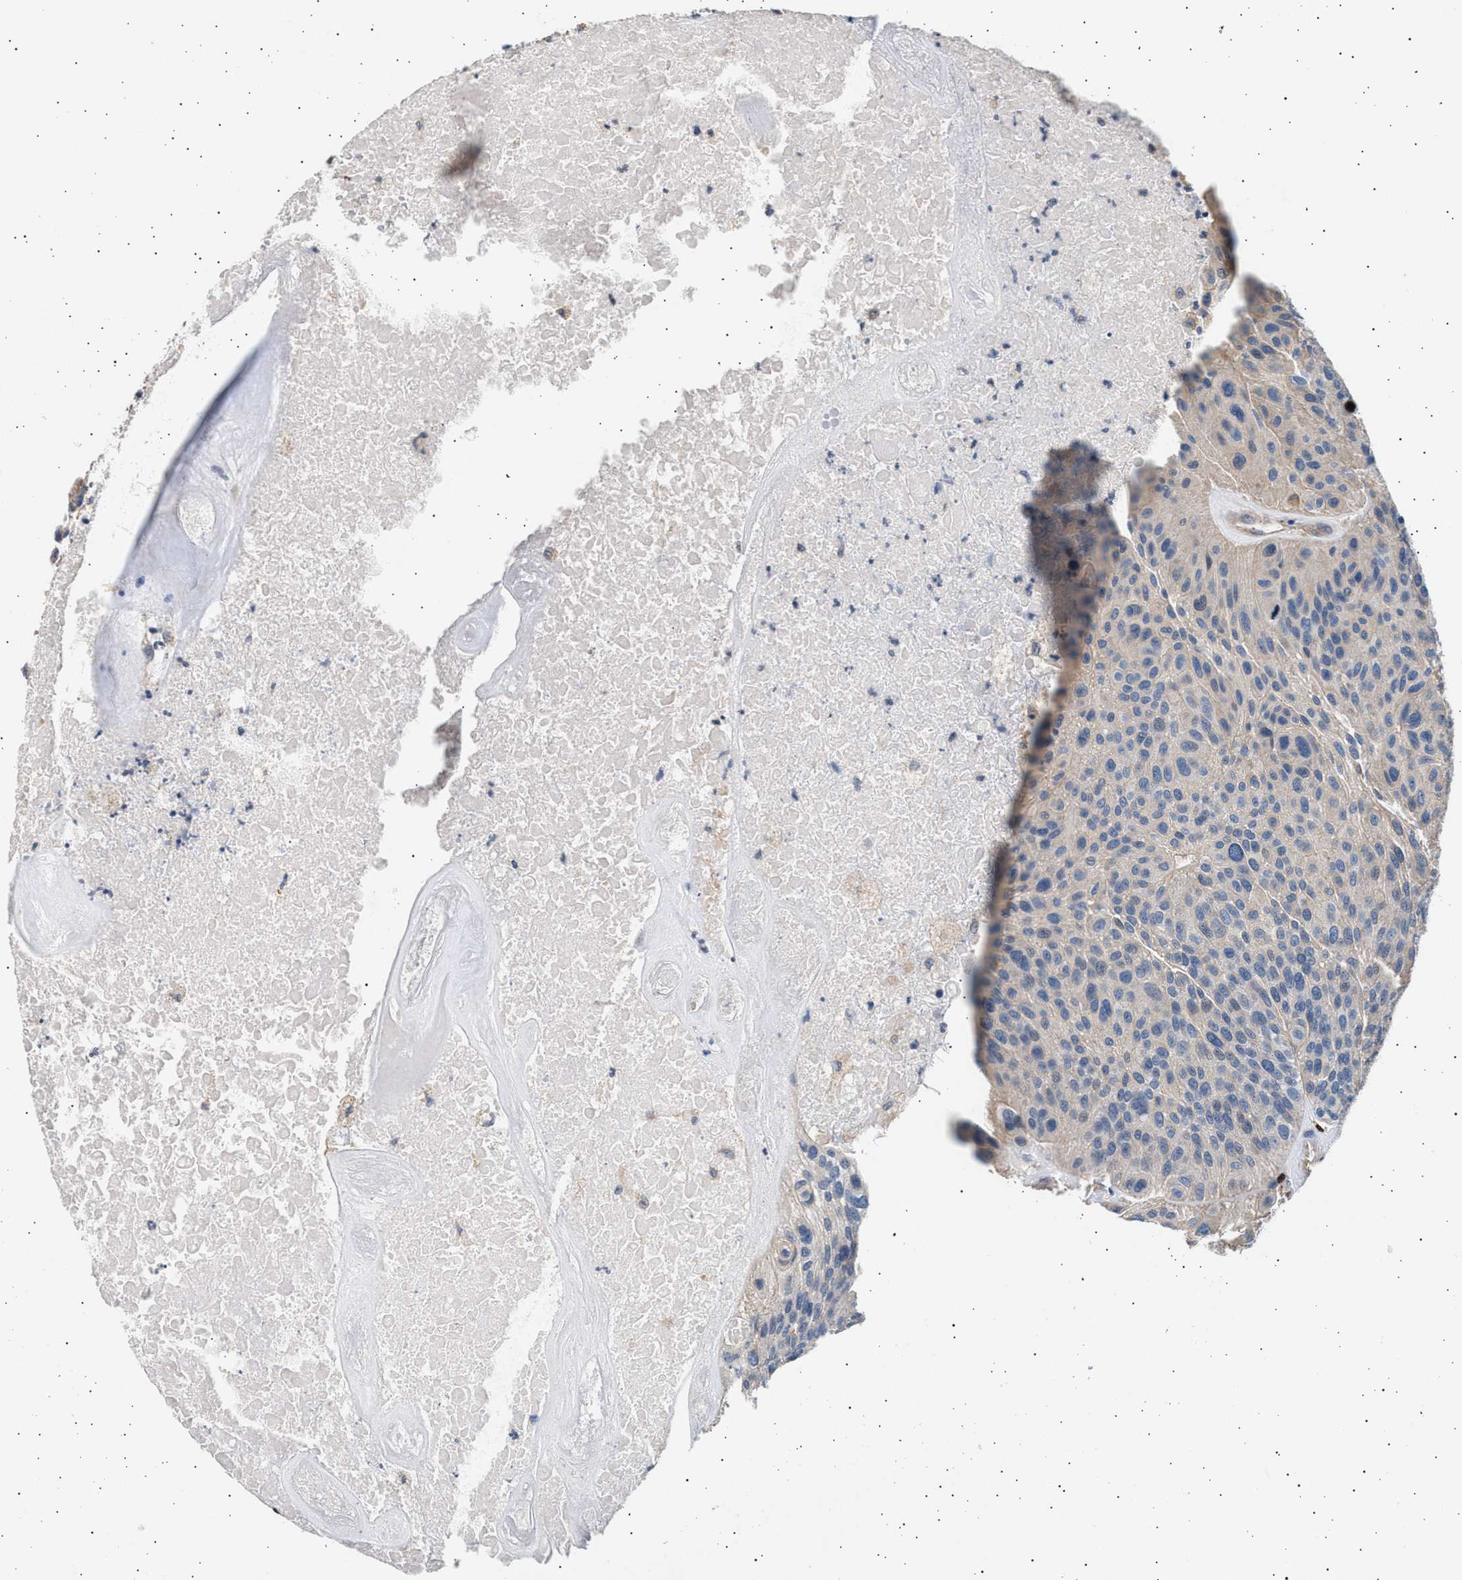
{"staining": {"intensity": "negative", "quantity": "none", "location": "none"}, "tissue": "urothelial cancer", "cell_type": "Tumor cells", "image_type": "cancer", "snomed": [{"axis": "morphology", "description": "Urothelial carcinoma, High grade"}, {"axis": "topography", "description": "Urinary bladder"}], "caption": "Immunohistochemistry (IHC) image of neoplastic tissue: urothelial cancer stained with DAB reveals no significant protein staining in tumor cells.", "gene": "GRAP2", "patient": {"sex": "male", "age": 66}}